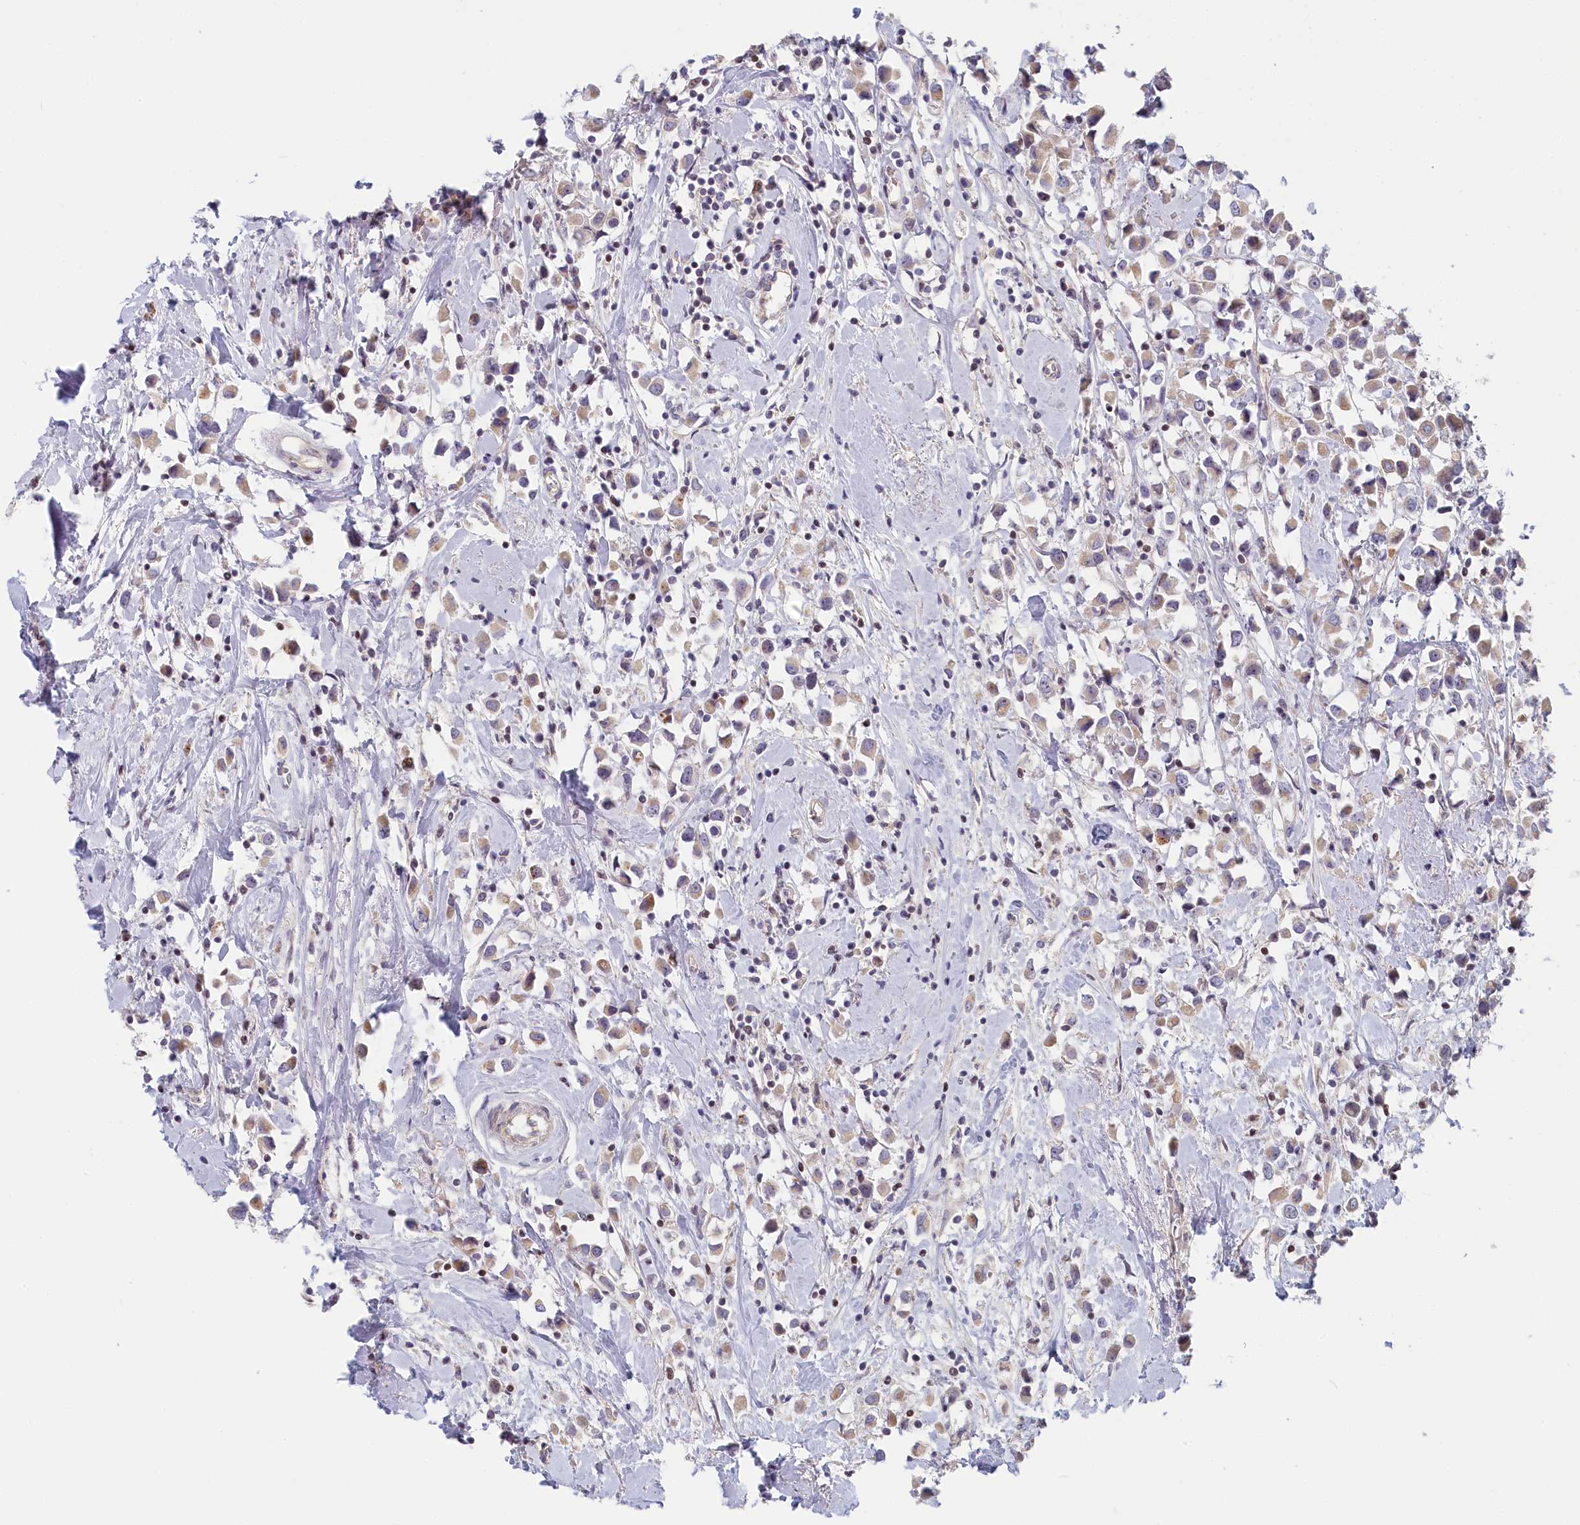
{"staining": {"intensity": "weak", "quantity": "25%-75%", "location": "cytoplasmic/membranous"}, "tissue": "breast cancer", "cell_type": "Tumor cells", "image_type": "cancer", "snomed": [{"axis": "morphology", "description": "Duct carcinoma"}, {"axis": "topography", "description": "Breast"}], "caption": "Breast infiltrating ductal carcinoma stained with a brown dye reveals weak cytoplasmic/membranous positive staining in approximately 25%-75% of tumor cells.", "gene": "INTS4", "patient": {"sex": "female", "age": 61}}